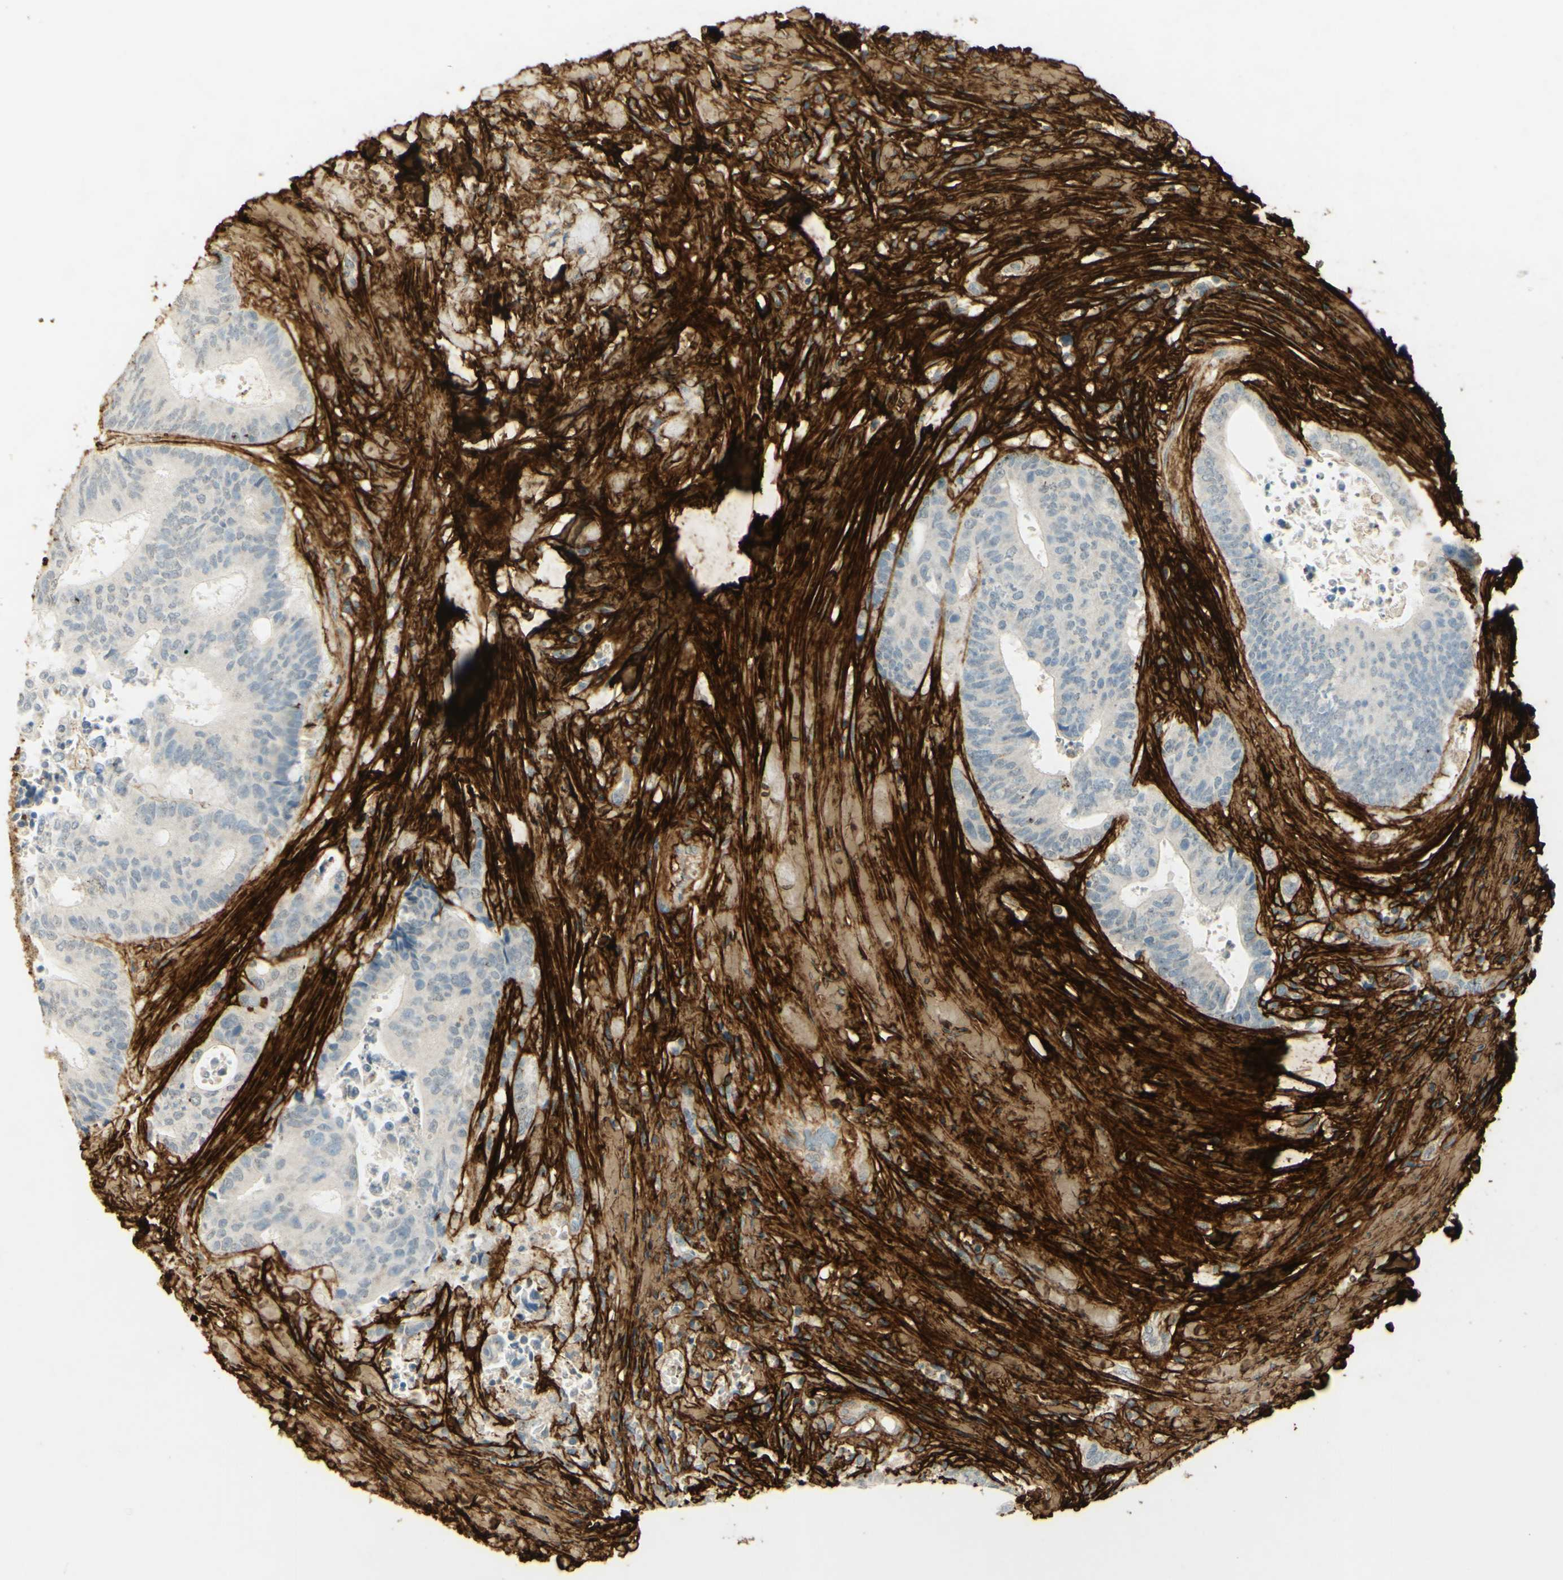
{"staining": {"intensity": "strong", "quantity": "<25%", "location": "cytoplasmic/membranous"}, "tissue": "colorectal cancer", "cell_type": "Tumor cells", "image_type": "cancer", "snomed": [{"axis": "morphology", "description": "Adenocarcinoma, NOS"}, {"axis": "topography", "description": "Rectum"}], "caption": "Tumor cells display strong cytoplasmic/membranous expression in approximately <25% of cells in colorectal cancer (adenocarcinoma). (DAB IHC with brightfield microscopy, high magnification).", "gene": "TNN", "patient": {"sex": "male", "age": 72}}